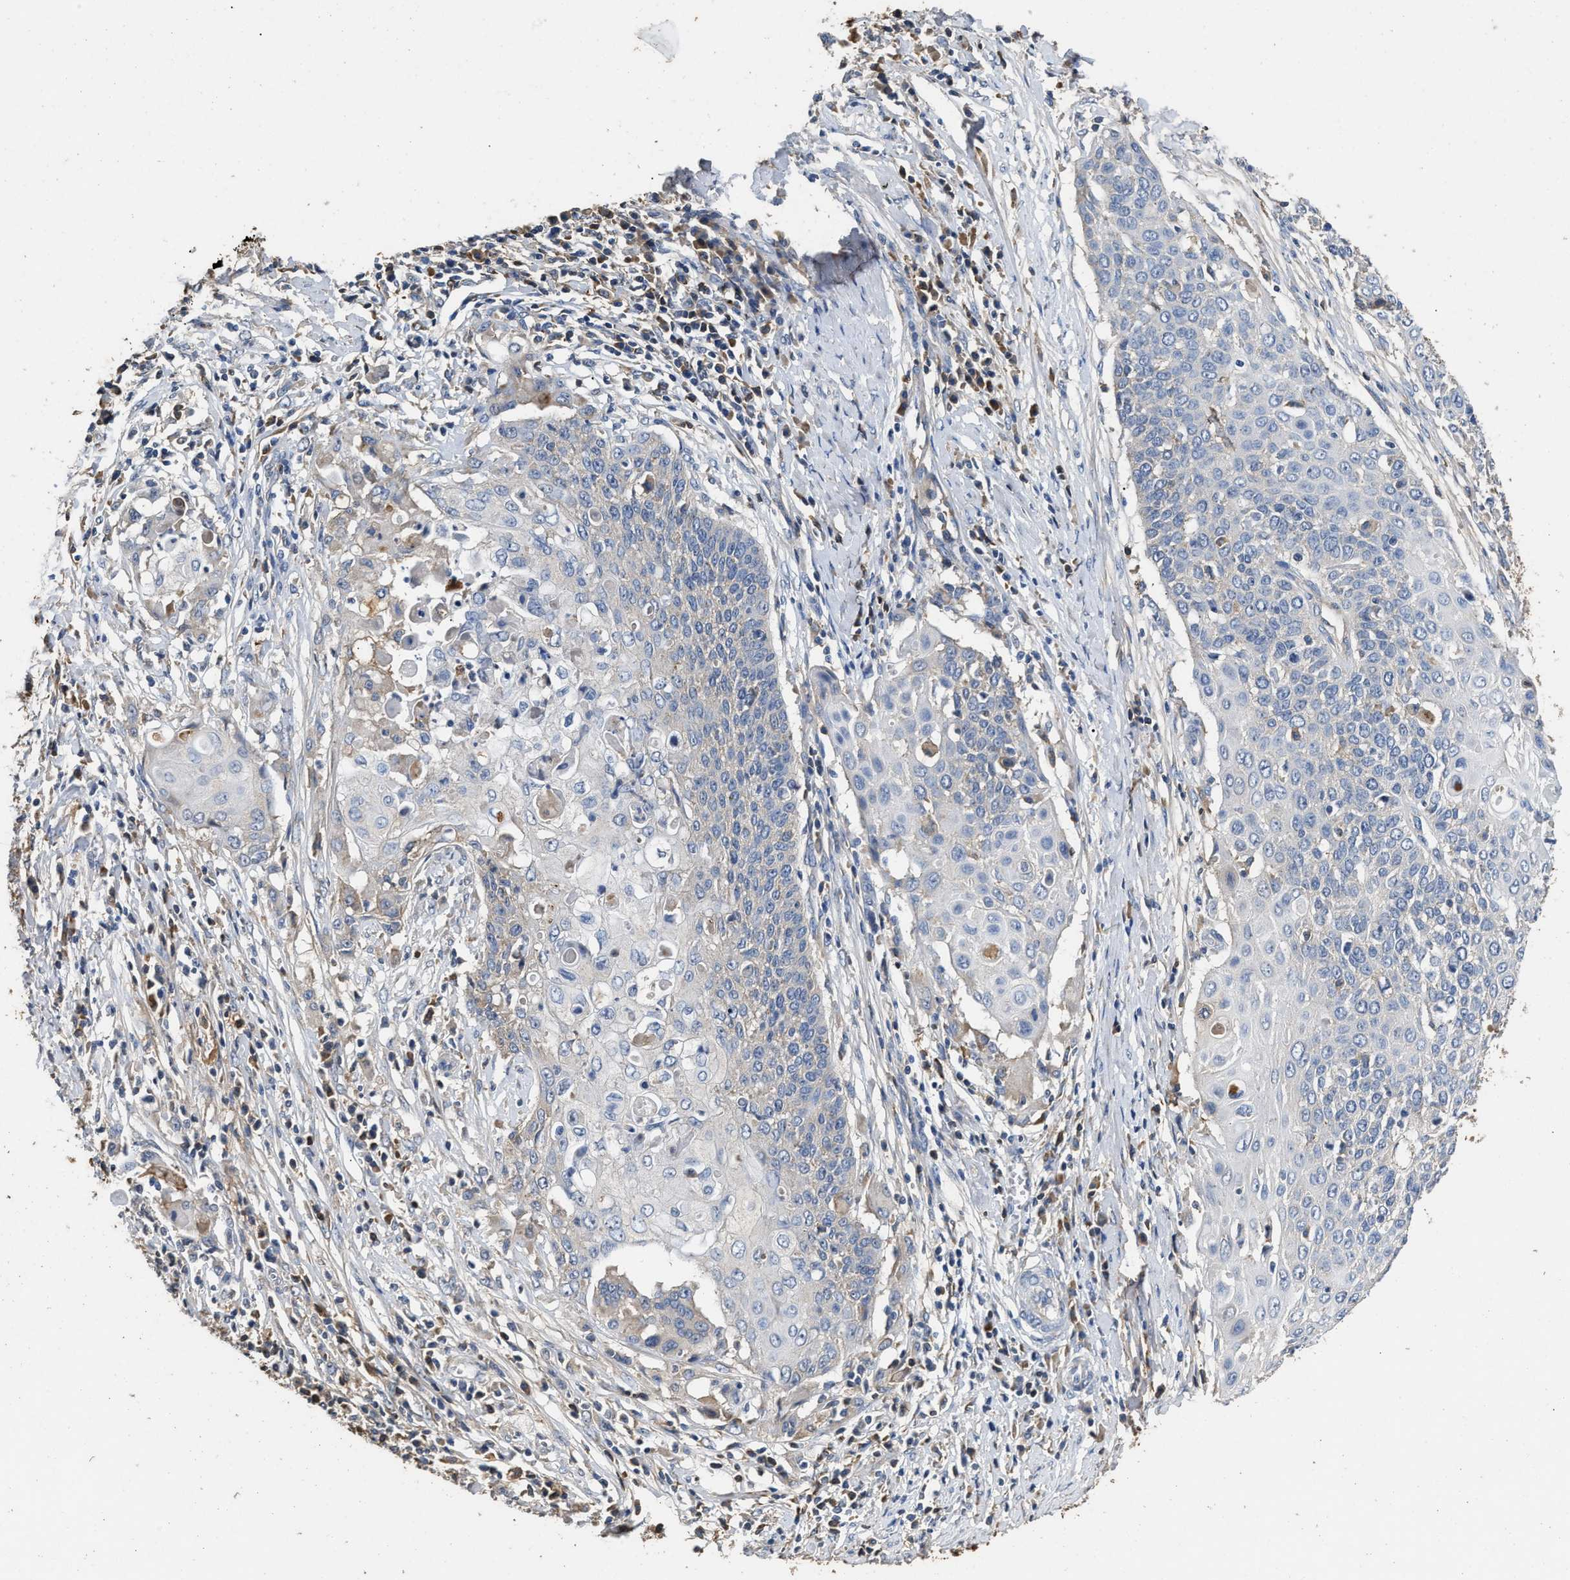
{"staining": {"intensity": "negative", "quantity": "none", "location": "none"}, "tissue": "cervical cancer", "cell_type": "Tumor cells", "image_type": "cancer", "snomed": [{"axis": "morphology", "description": "Squamous cell carcinoma, NOS"}, {"axis": "topography", "description": "Cervix"}], "caption": "Immunohistochemistry of squamous cell carcinoma (cervical) reveals no positivity in tumor cells.", "gene": "C3", "patient": {"sex": "female", "age": 39}}